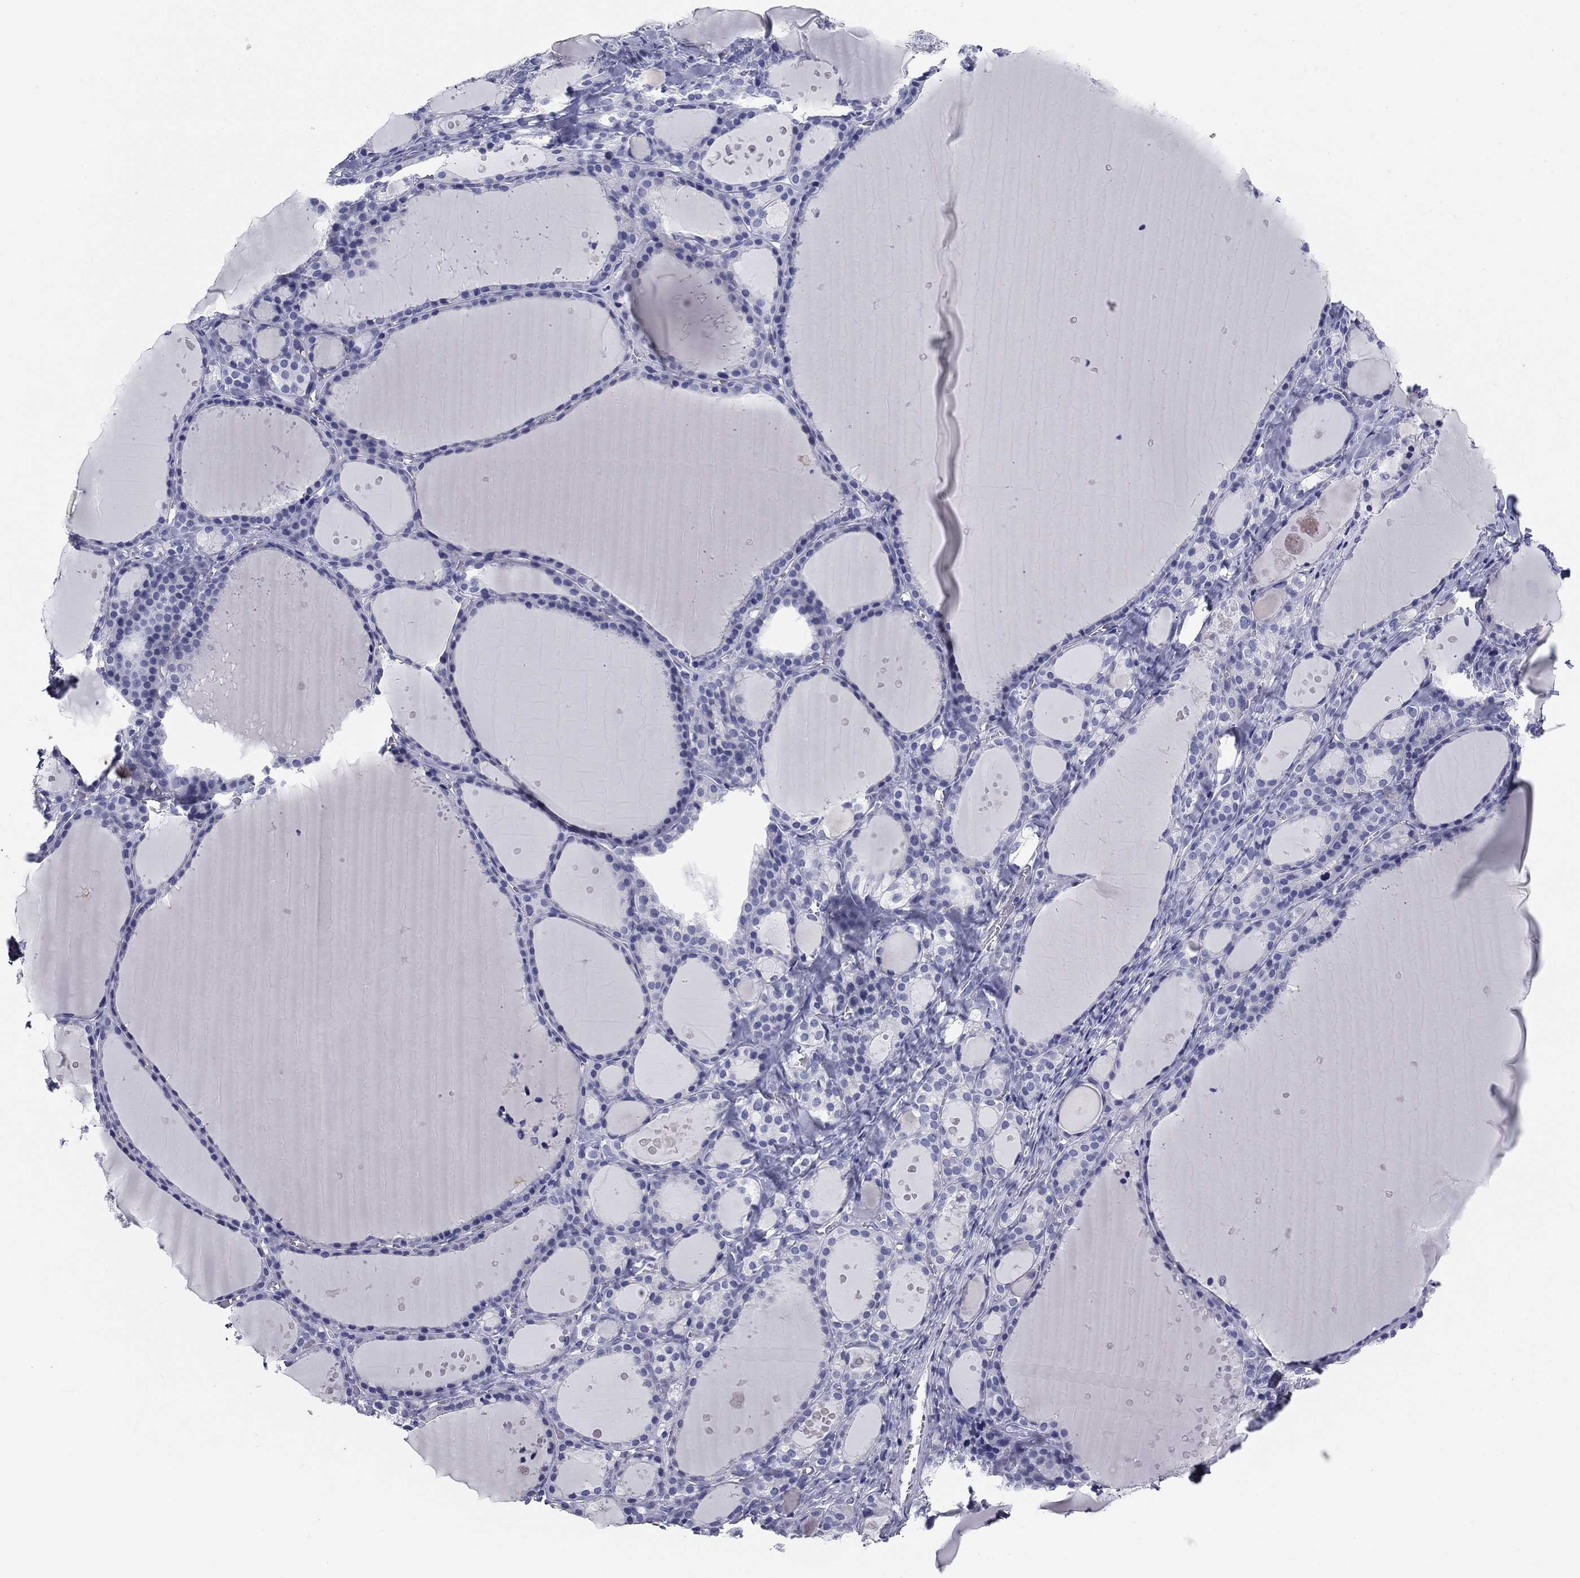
{"staining": {"intensity": "negative", "quantity": "none", "location": "none"}, "tissue": "thyroid gland", "cell_type": "Glandular cells", "image_type": "normal", "snomed": [{"axis": "morphology", "description": "Normal tissue, NOS"}, {"axis": "topography", "description": "Thyroid gland"}], "caption": "IHC photomicrograph of unremarkable thyroid gland stained for a protein (brown), which demonstrates no staining in glandular cells. Brightfield microscopy of IHC stained with DAB (brown) and hematoxylin (blue), captured at high magnification.", "gene": "KCNH1", "patient": {"sex": "male", "age": 68}}